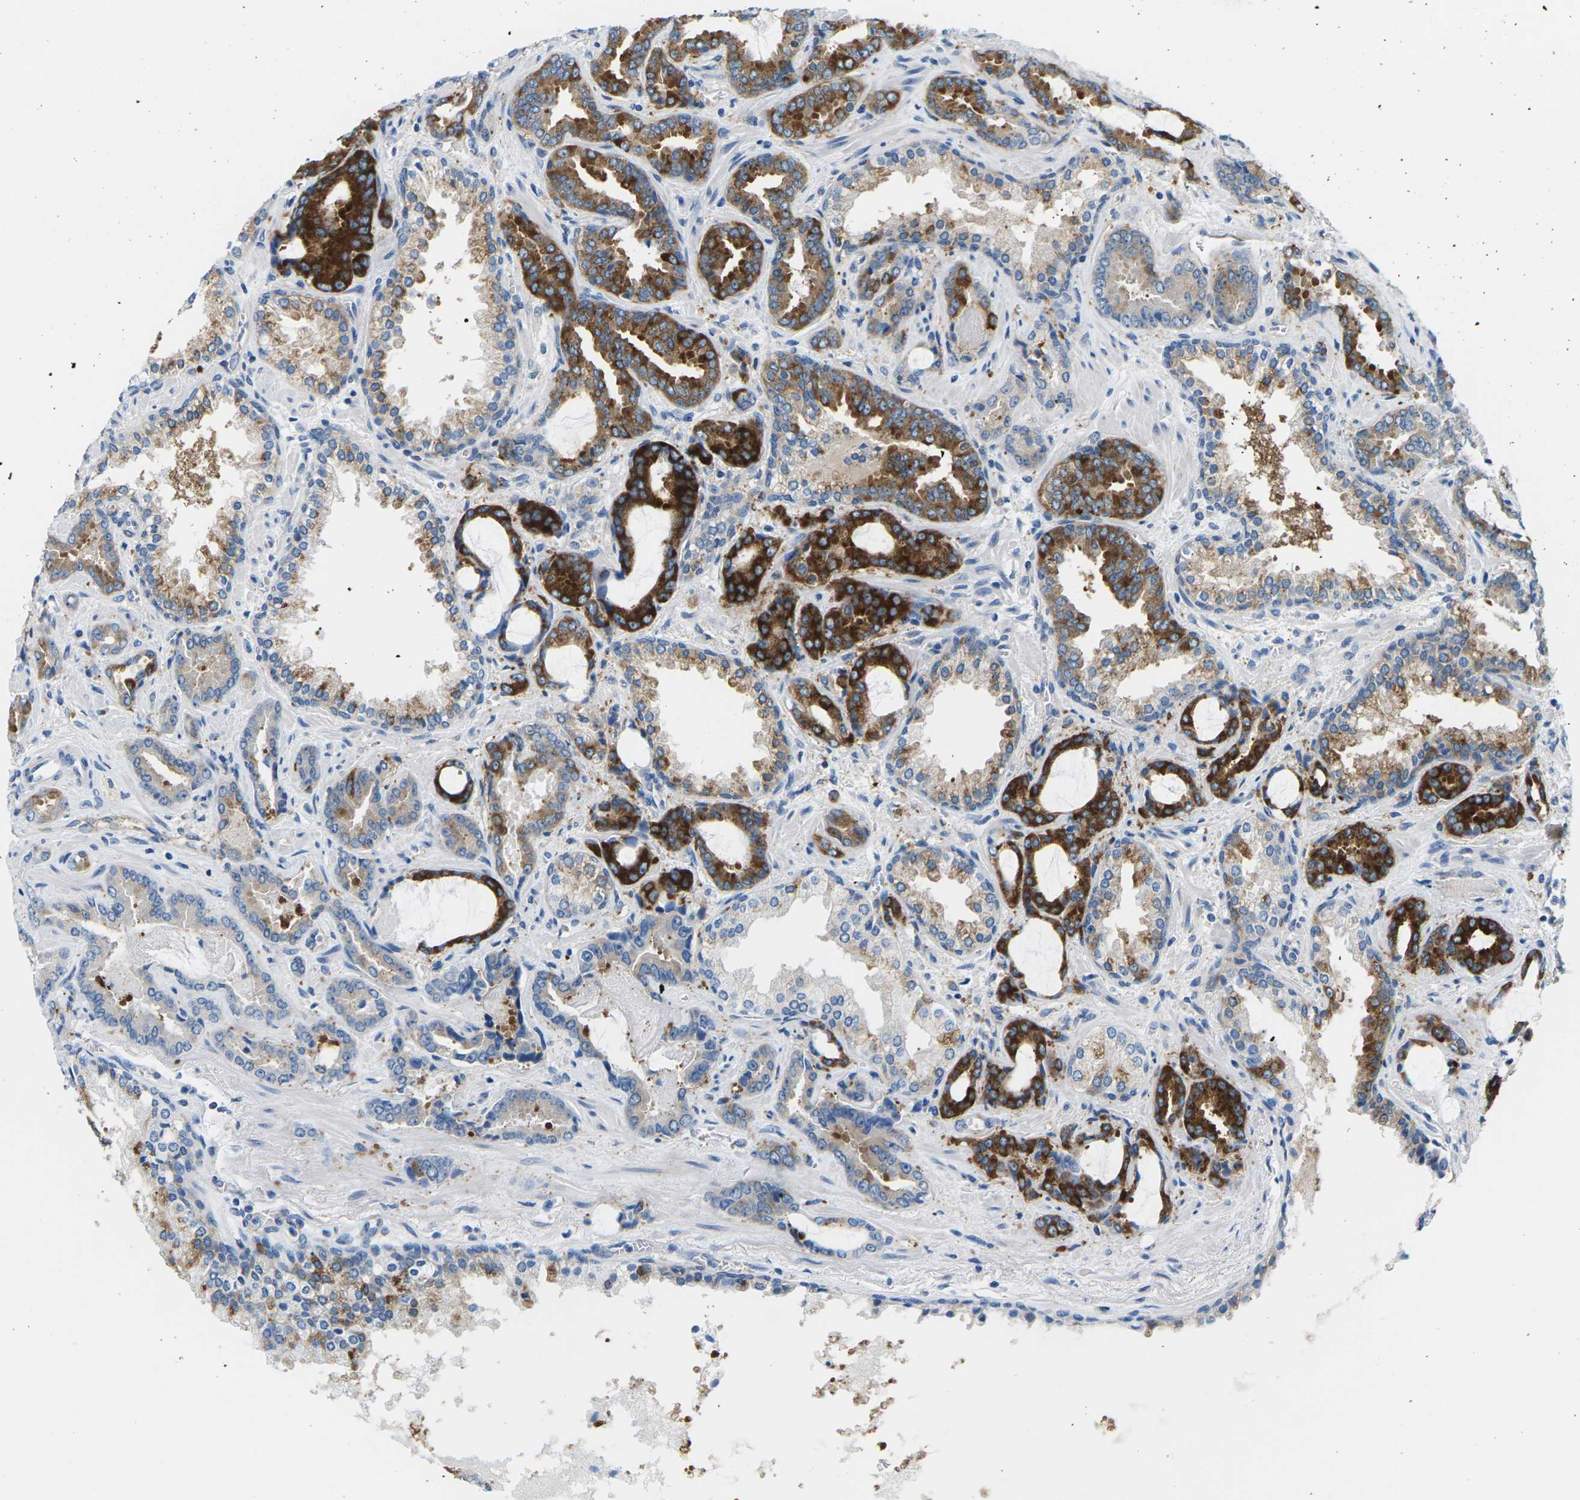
{"staining": {"intensity": "strong", "quantity": ">75%", "location": "cytoplasmic/membranous"}, "tissue": "prostate cancer", "cell_type": "Tumor cells", "image_type": "cancer", "snomed": [{"axis": "morphology", "description": "Adenocarcinoma, Low grade"}, {"axis": "topography", "description": "Prostate"}], "caption": "Immunohistochemistry (DAB (3,3'-diaminobenzidine)) staining of human prostate adenocarcinoma (low-grade) exhibits strong cytoplasmic/membranous protein positivity in about >75% of tumor cells. The staining was performed using DAB (3,3'-diaminobenzidine), with brown indicating positive protein expression. Nuclei are stained blue with hematoxylin.", "gene": "SYNGR2", "patient": {"sex": "male", "age": 60}}